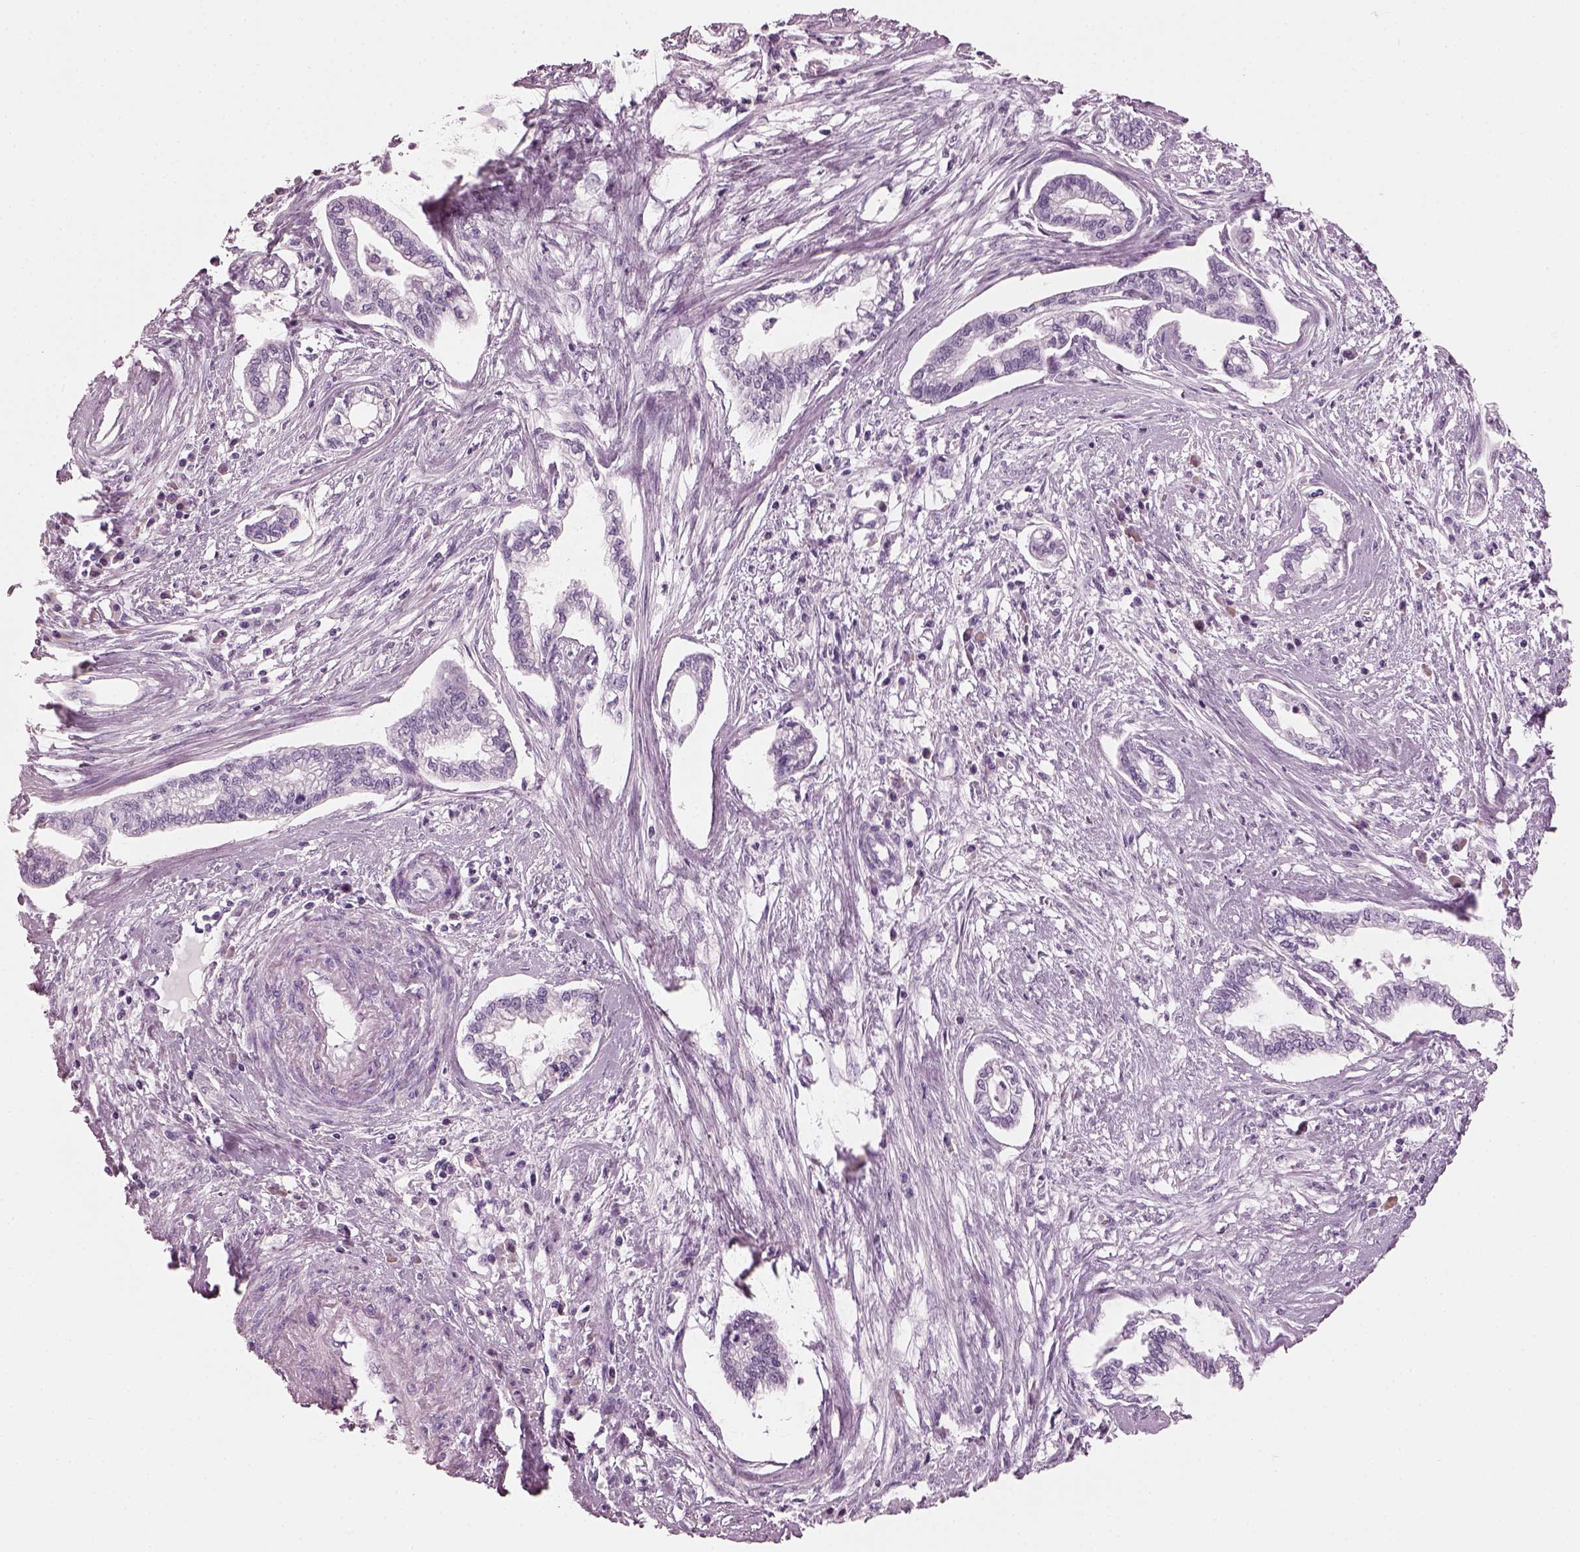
{"staining": {"intensity": "negative", "quantity": "none", "location": "none"}, "tissue": "cervical cancer", "cell_type": "Tumor cells", "image_type": "cancer", "snomed": [{"axis": "morphology", "description": "Adenocarcinoma, NOS"}, {"axis": "topography", "description": "Cervix"}], "caption": "The micrograph shows no staining of tumor cells in cervical cancer.", "gene": "HYDIN", "patient": {"sex": "female", "age": 62}}